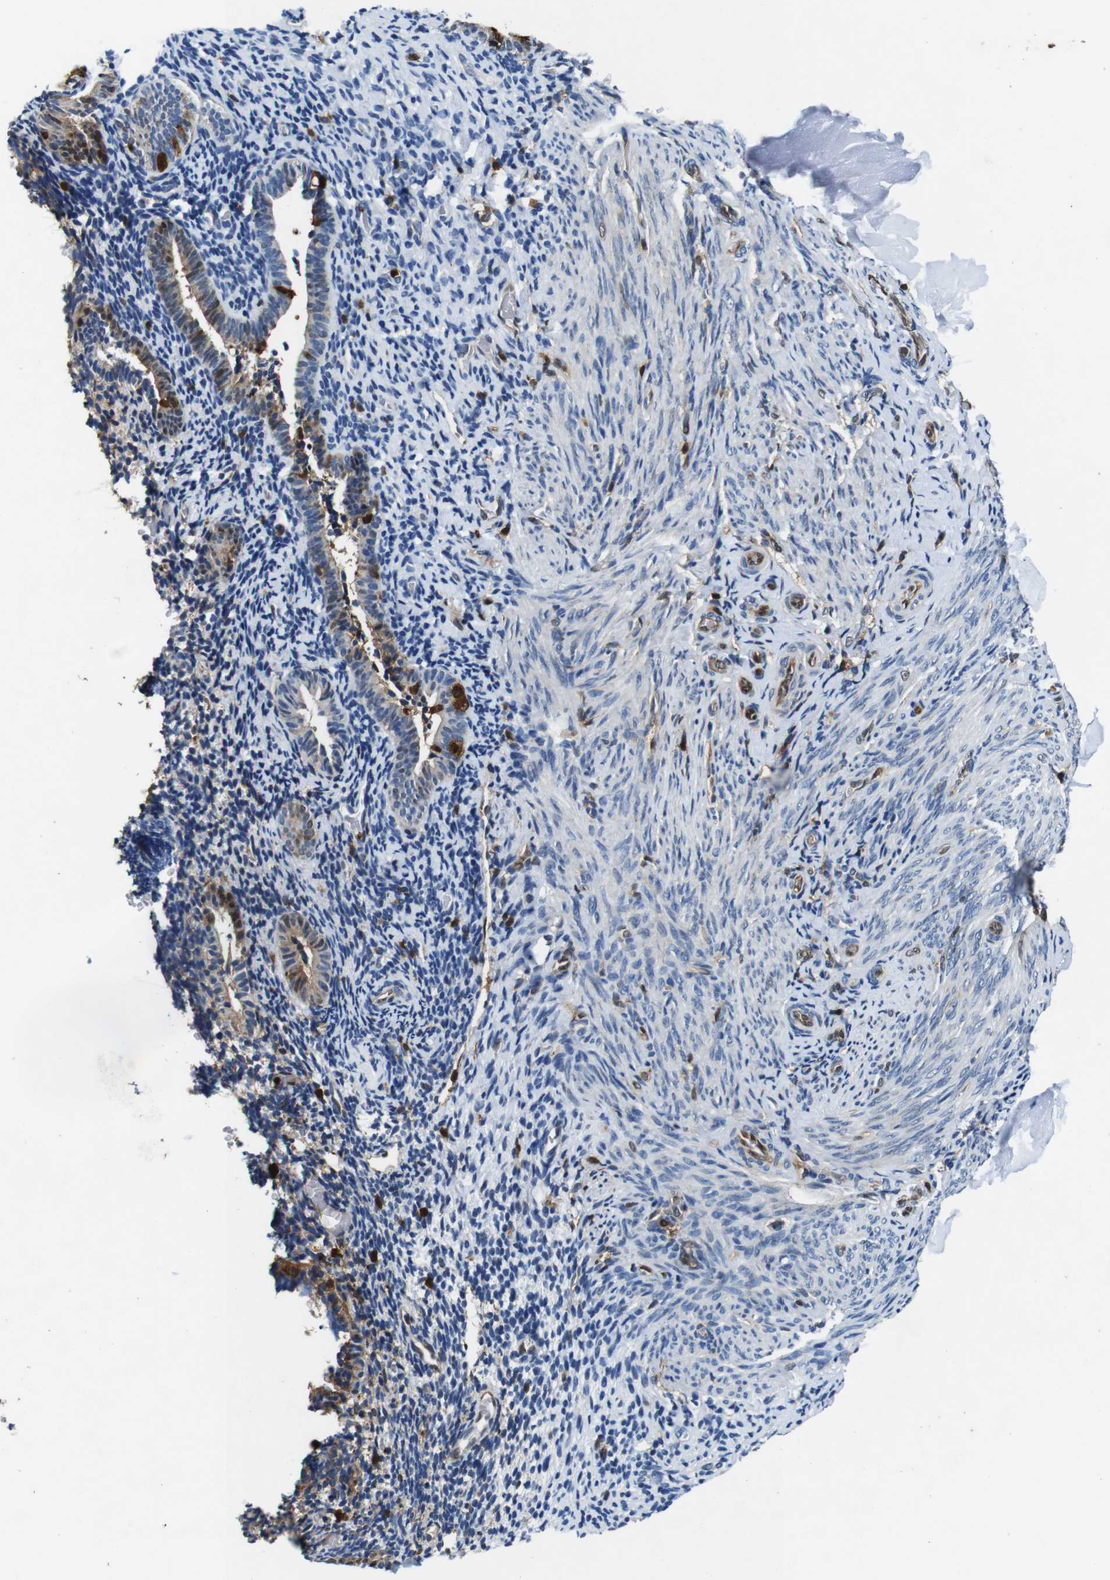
{"staining": {"intensity": "moderate", "quantity": "<25%", "location": "cytoplasmic/membranous"}, "tissue": "endometrium", "cell_type": "Cells in endometrial stroma", "image_type": "normal", "snomed": [{"axis": "morphology", "description": "Normal tissue, NOS"}, {"axis": "topography", "description": "Endometrium"}], "caption": "Immunohistochemical staining of benign endometrium exhibits moderate cytoplasmic/membranous protein positivity in about <25% of cells in endometrial stroma. (DAB IHC with brightfield microscopy, high magnification).", "gene": "ANXA1", "patient": {"sex": "female", "age": 51}}